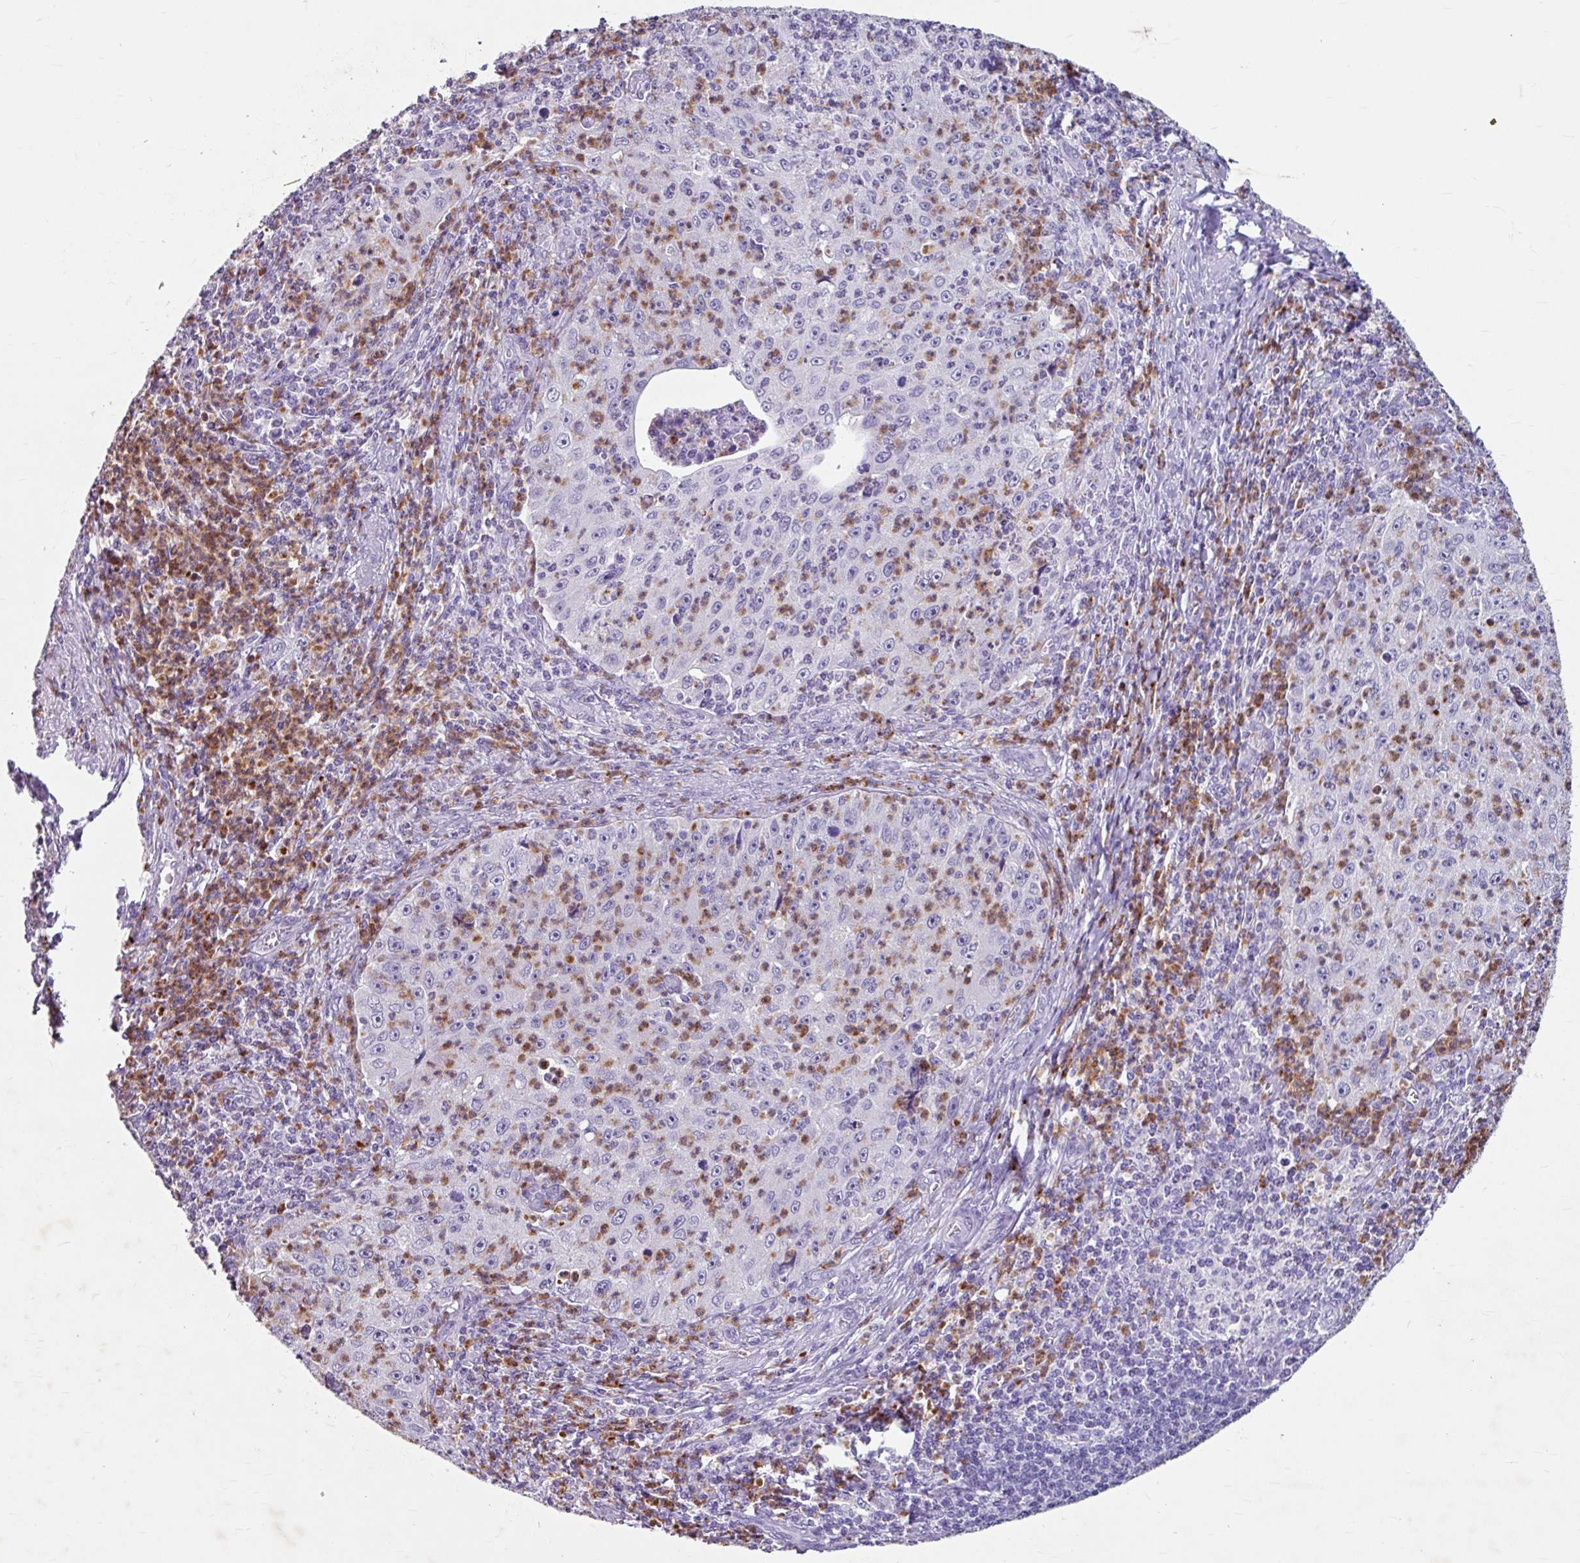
{"staining": {"intensity": "negative", "quantity": "none", "location": "none"}, "tissue": "cervical cancer", "cell_type": "Tumor cells", "image_type": "cancer", "snomed": [{"axis": "morphology", "description": "Squamous cell carcinoma, NOS"}, {"axis": "topography", "description": "Cervix"}], "caption": "Tumor cells show no significant staining in cervical squamous cell carcinoma. (DAB IHC, high magnification).", "gene": "ANKRD1", "patient": {"sex": "female", "age": 30}}